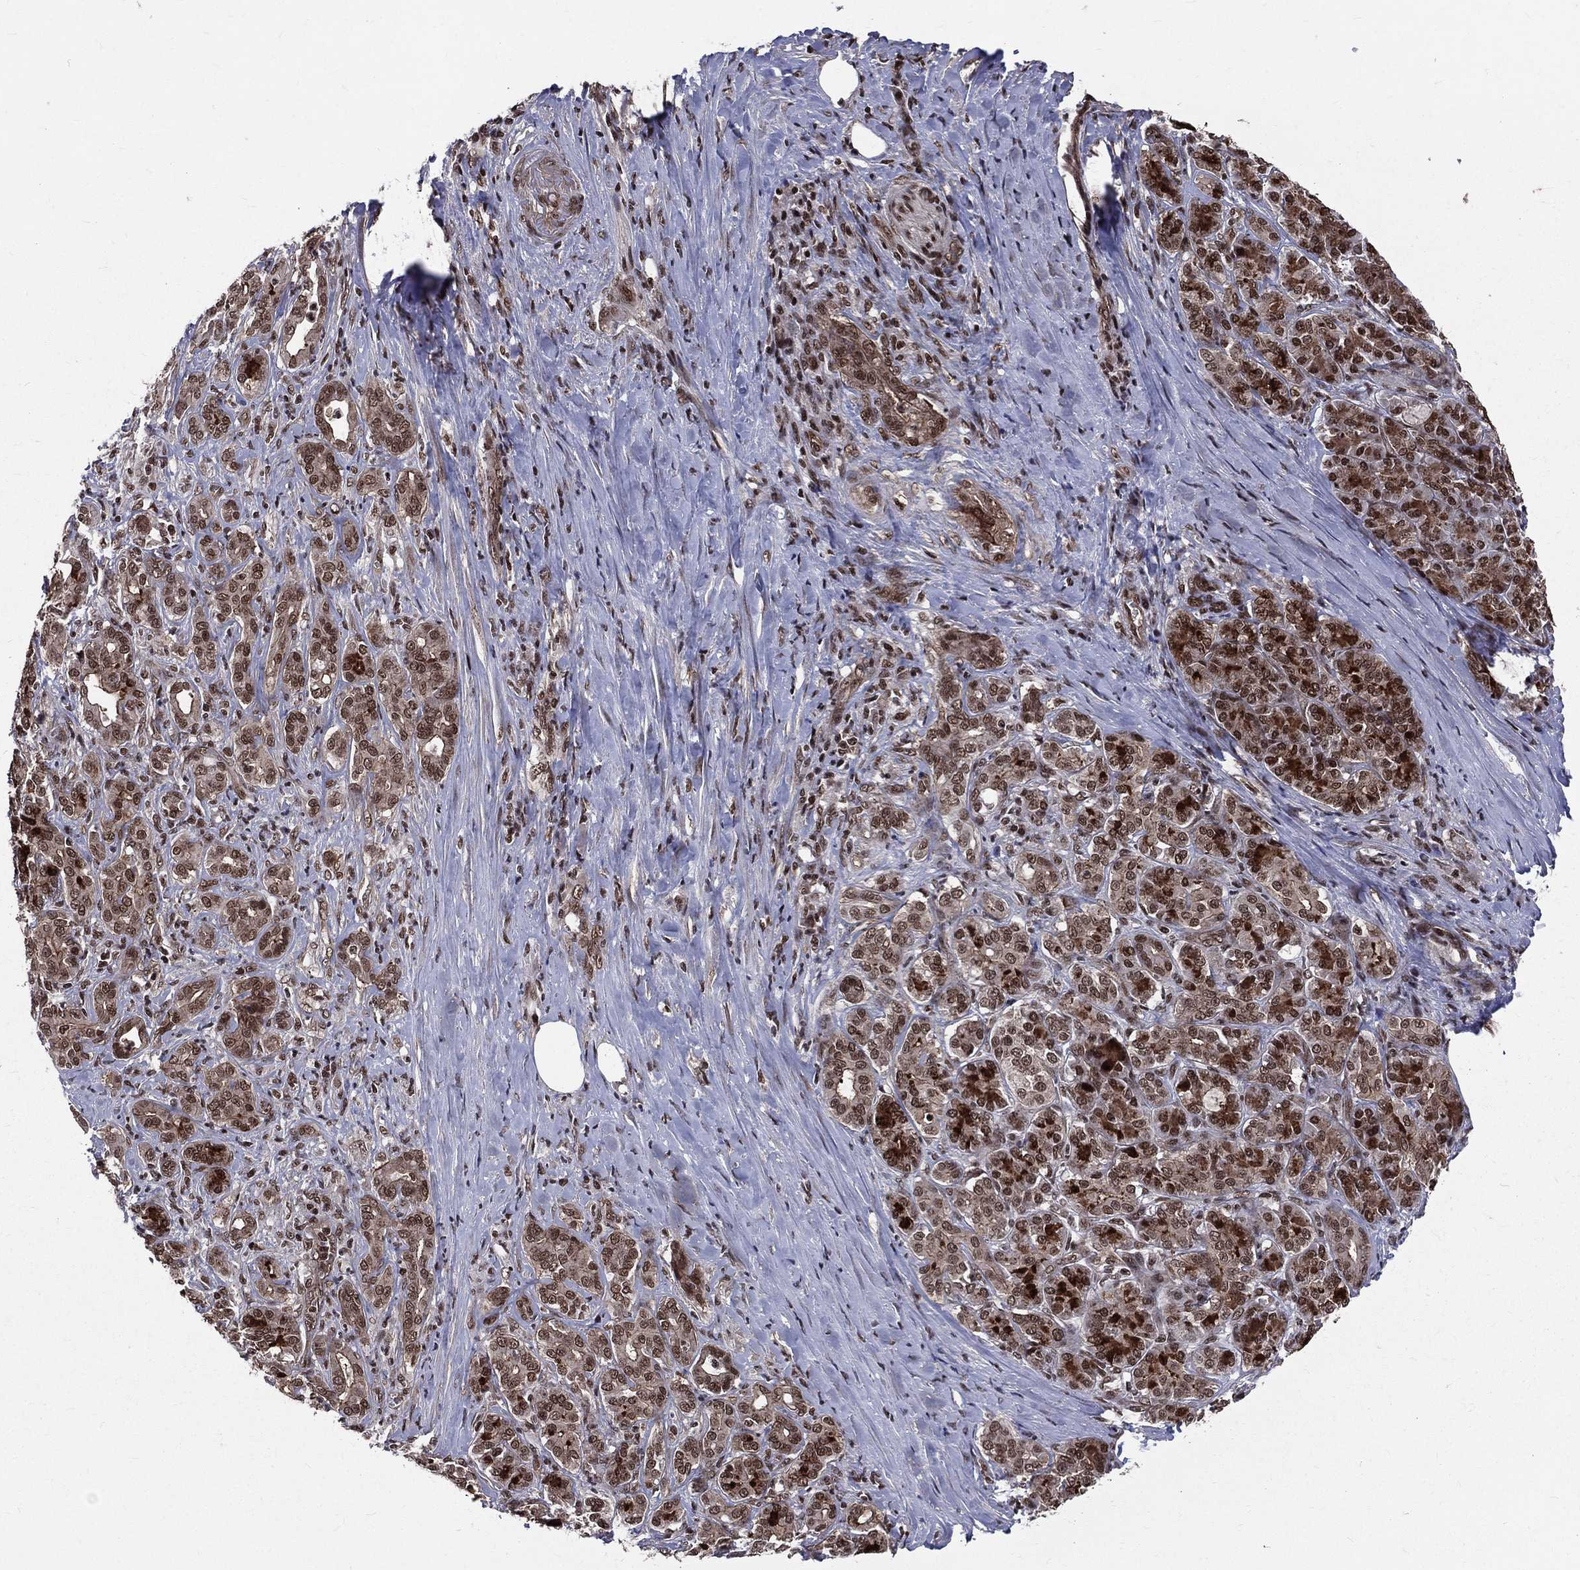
{"staining": {"intensity": "moderate", "quantity": ">75%", "location": "nuclear"}, "tissue": "pancreatic cancer", "cell_type": "Tumor cells", "image_type": "cancer", "snomed": [{"axis": "morphology", "description": "Normal tissue, NOS"}, {"axis": "morphology", "description": "Inflammation, NOS"}, {"axis": "morphology", "description": "Adenocarcinoma, NOS"}, {"axis": "topography", "description": "Pancreas"}], "caption": "The histopathology image shows immunohistochemical staining of adenocarcinoma (pancreatic). There is moderate nuclear expression is identified in about >75% of tumor cells.", "gene": "SMC3", "patient": {"sex": "male", "age": 57}}